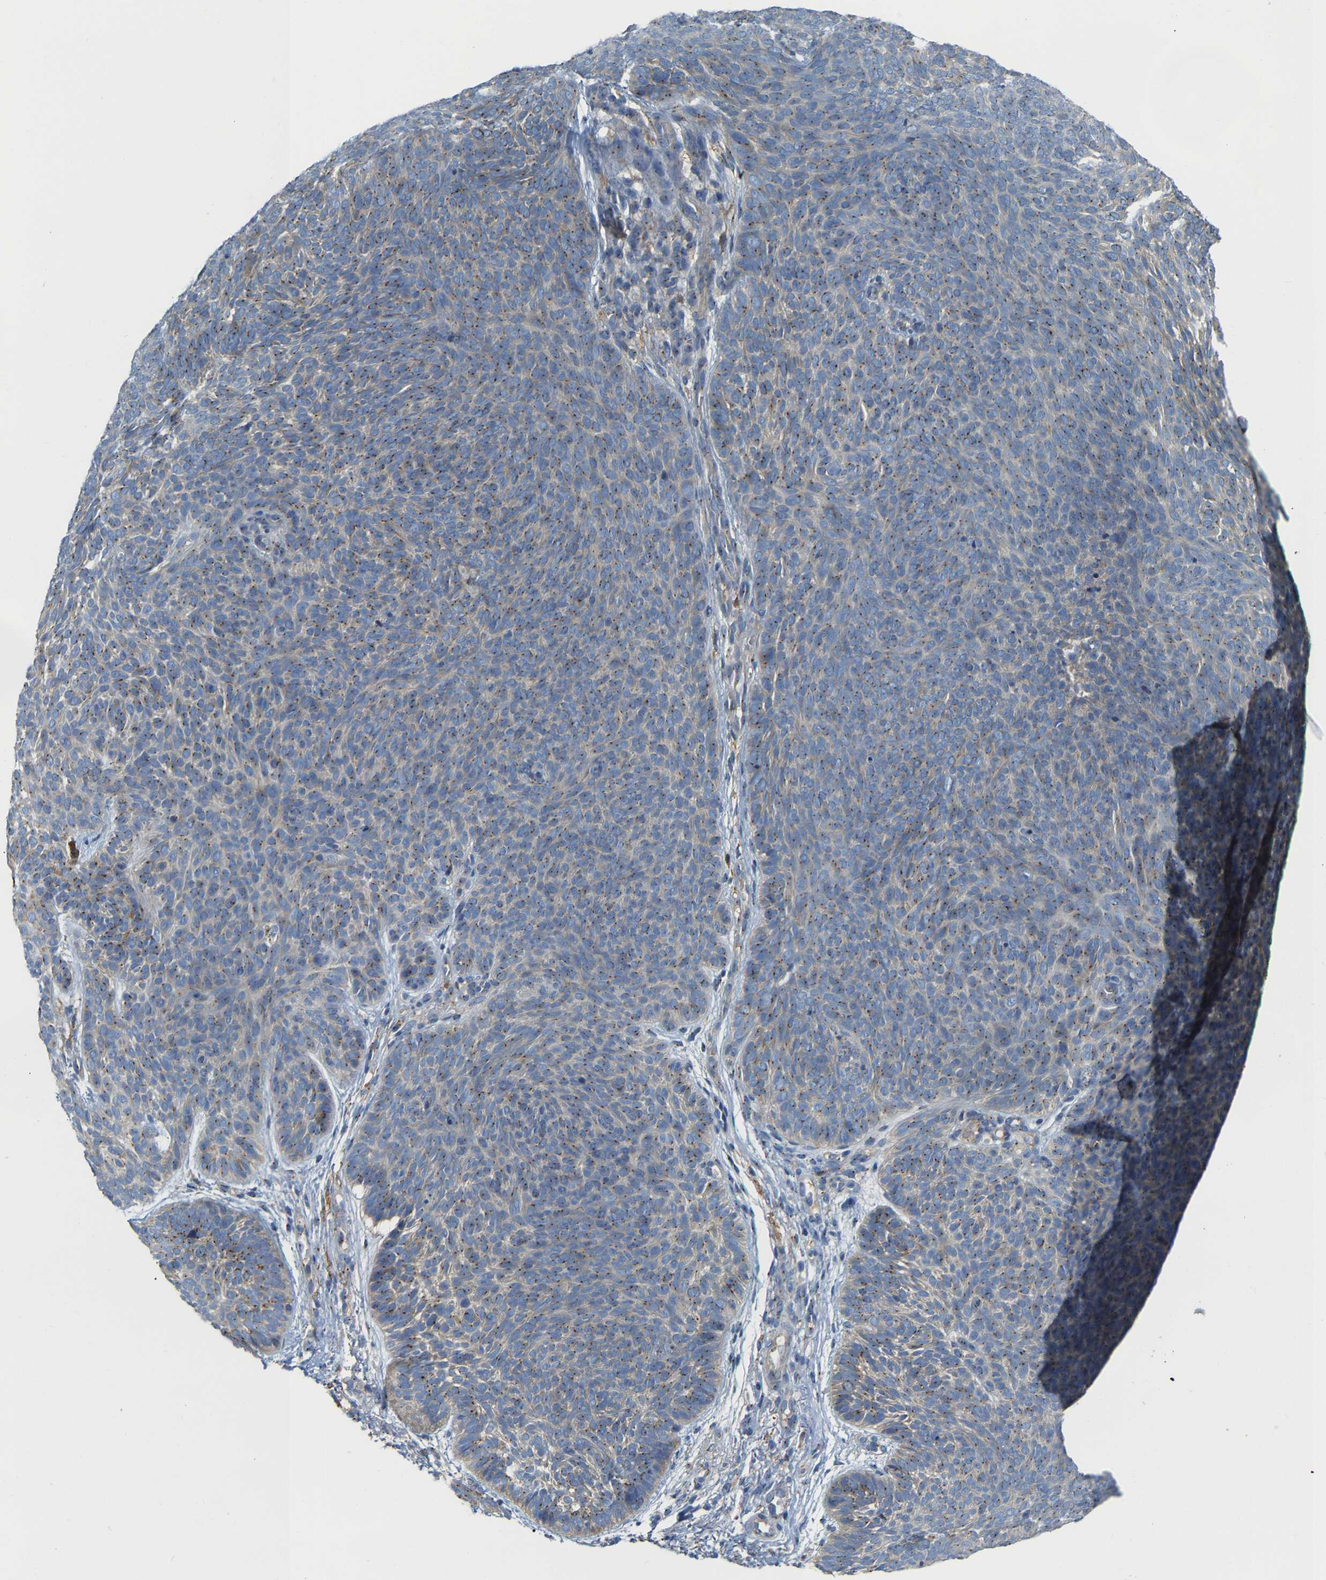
{"staining": {"intensity": "moderate", "quantity": "<25%", "location": "cytoplasmic/membranous"}, "tissue": "skin cancer", "cell_type": "Tumor cells", "image_type": "cancer", "snomed": [{"axis": "morphology", "description": "Basal cell carcinoma"}, {"axis": "topography", "description": "Skin"}], "caption": "Moderate cytoplasmic/membranous expression for a protein is identified in approximately <25% of tumor cells of skin cancer (basal cell carcinoma) using immunohistochemistry.", "gene": "PCNT", "patient": {"sex": "male", "age": 61}}